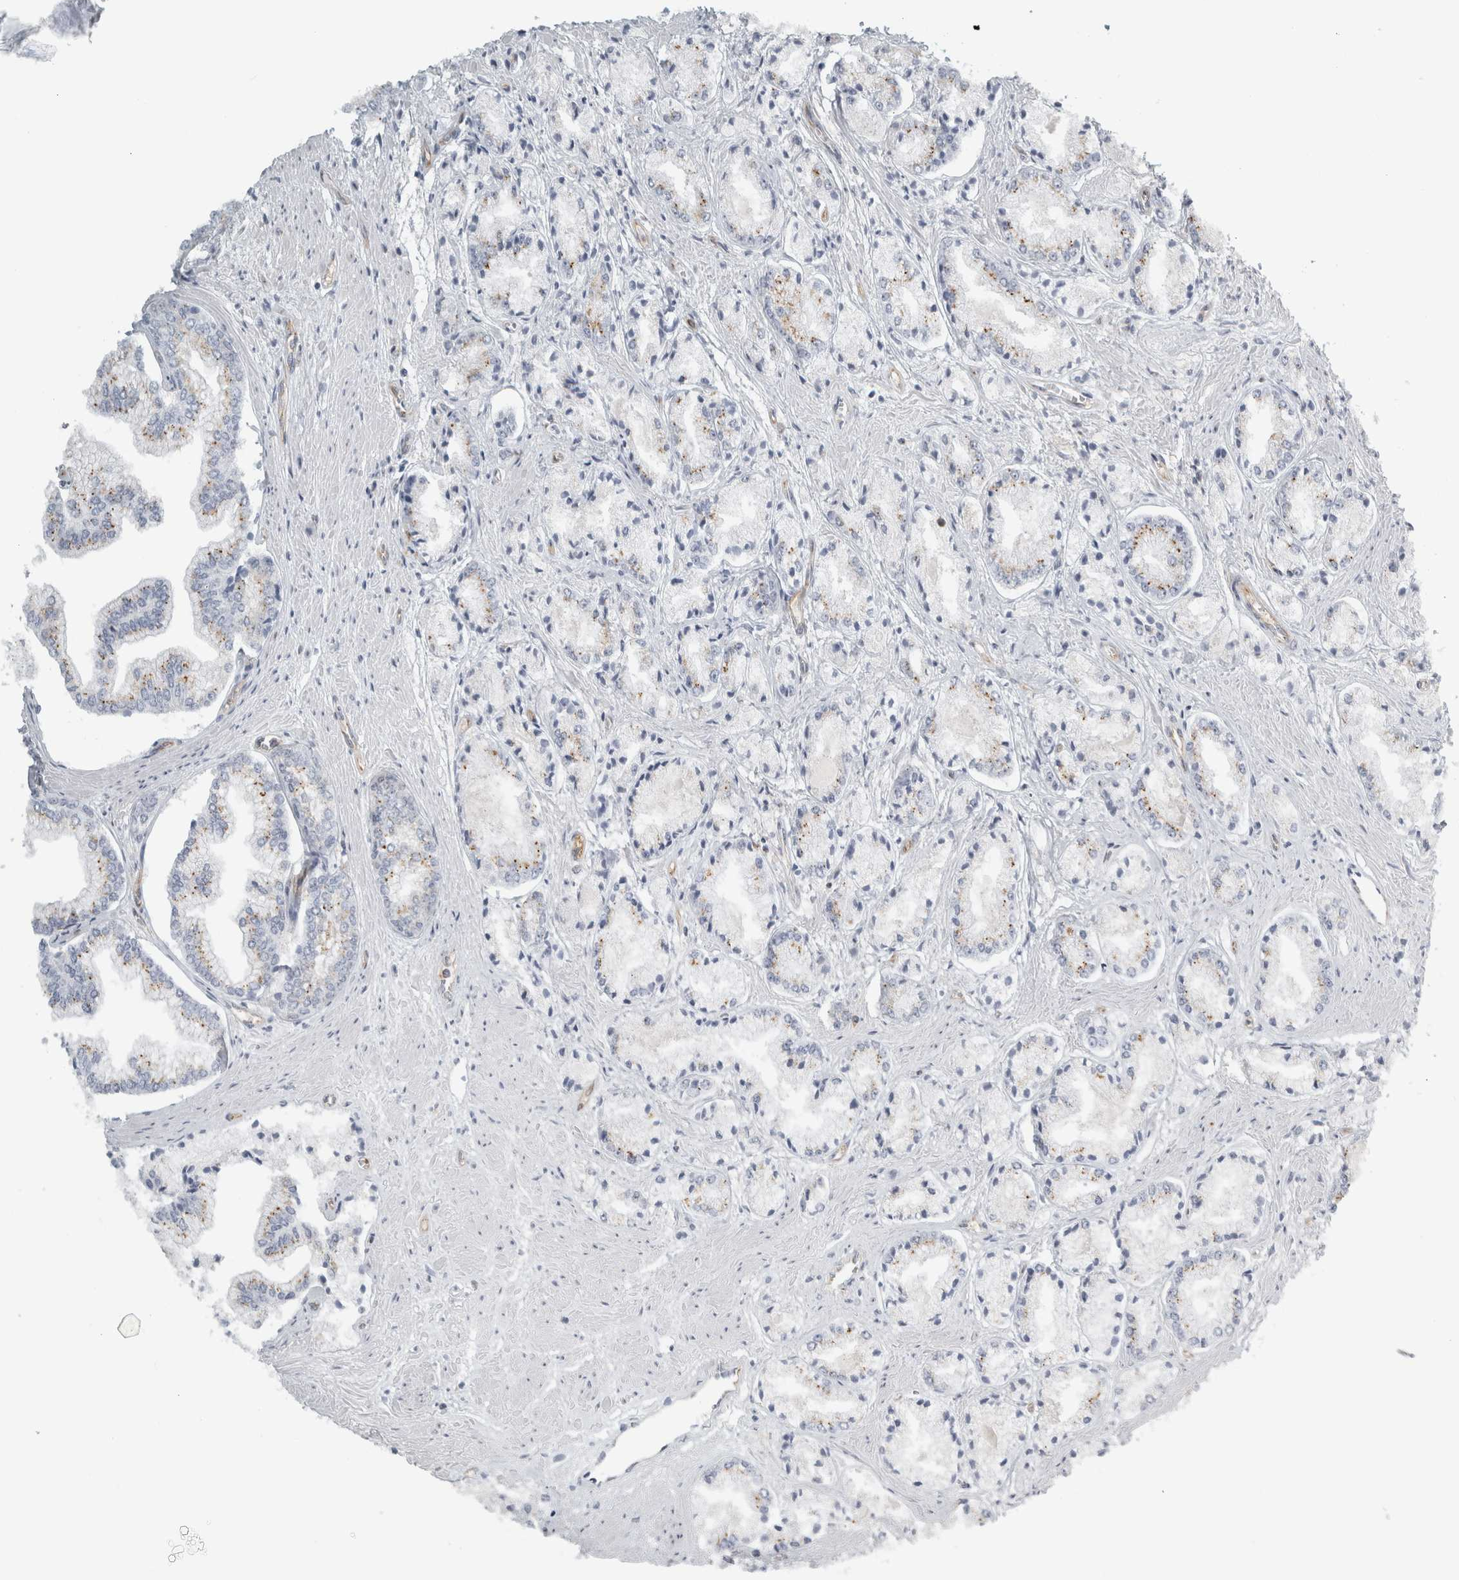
{"staining": {"intensity": "weak", "quantity": "25%-75%", "location": "cytoplasmic/membranous"}, "tissue": "prostate cancer", "cell_type": "Tumor cells", "image_type": "cancer", "snomed": [{"axis": "morphology", "description": "Adenocarcinoma, Low grade"}, {"axis": "topography", "description": "Prostate"}], "caption": "Prostate cancer (adenocarcinoma (low-grade)) tissue demonstrates weak cytoplasmic/membranous expression in about 25%-75% of tumor cells, visualized by immunohistochemistry.", "gene": "PEX6", "patient": {"sex": "male", "age": 52}}